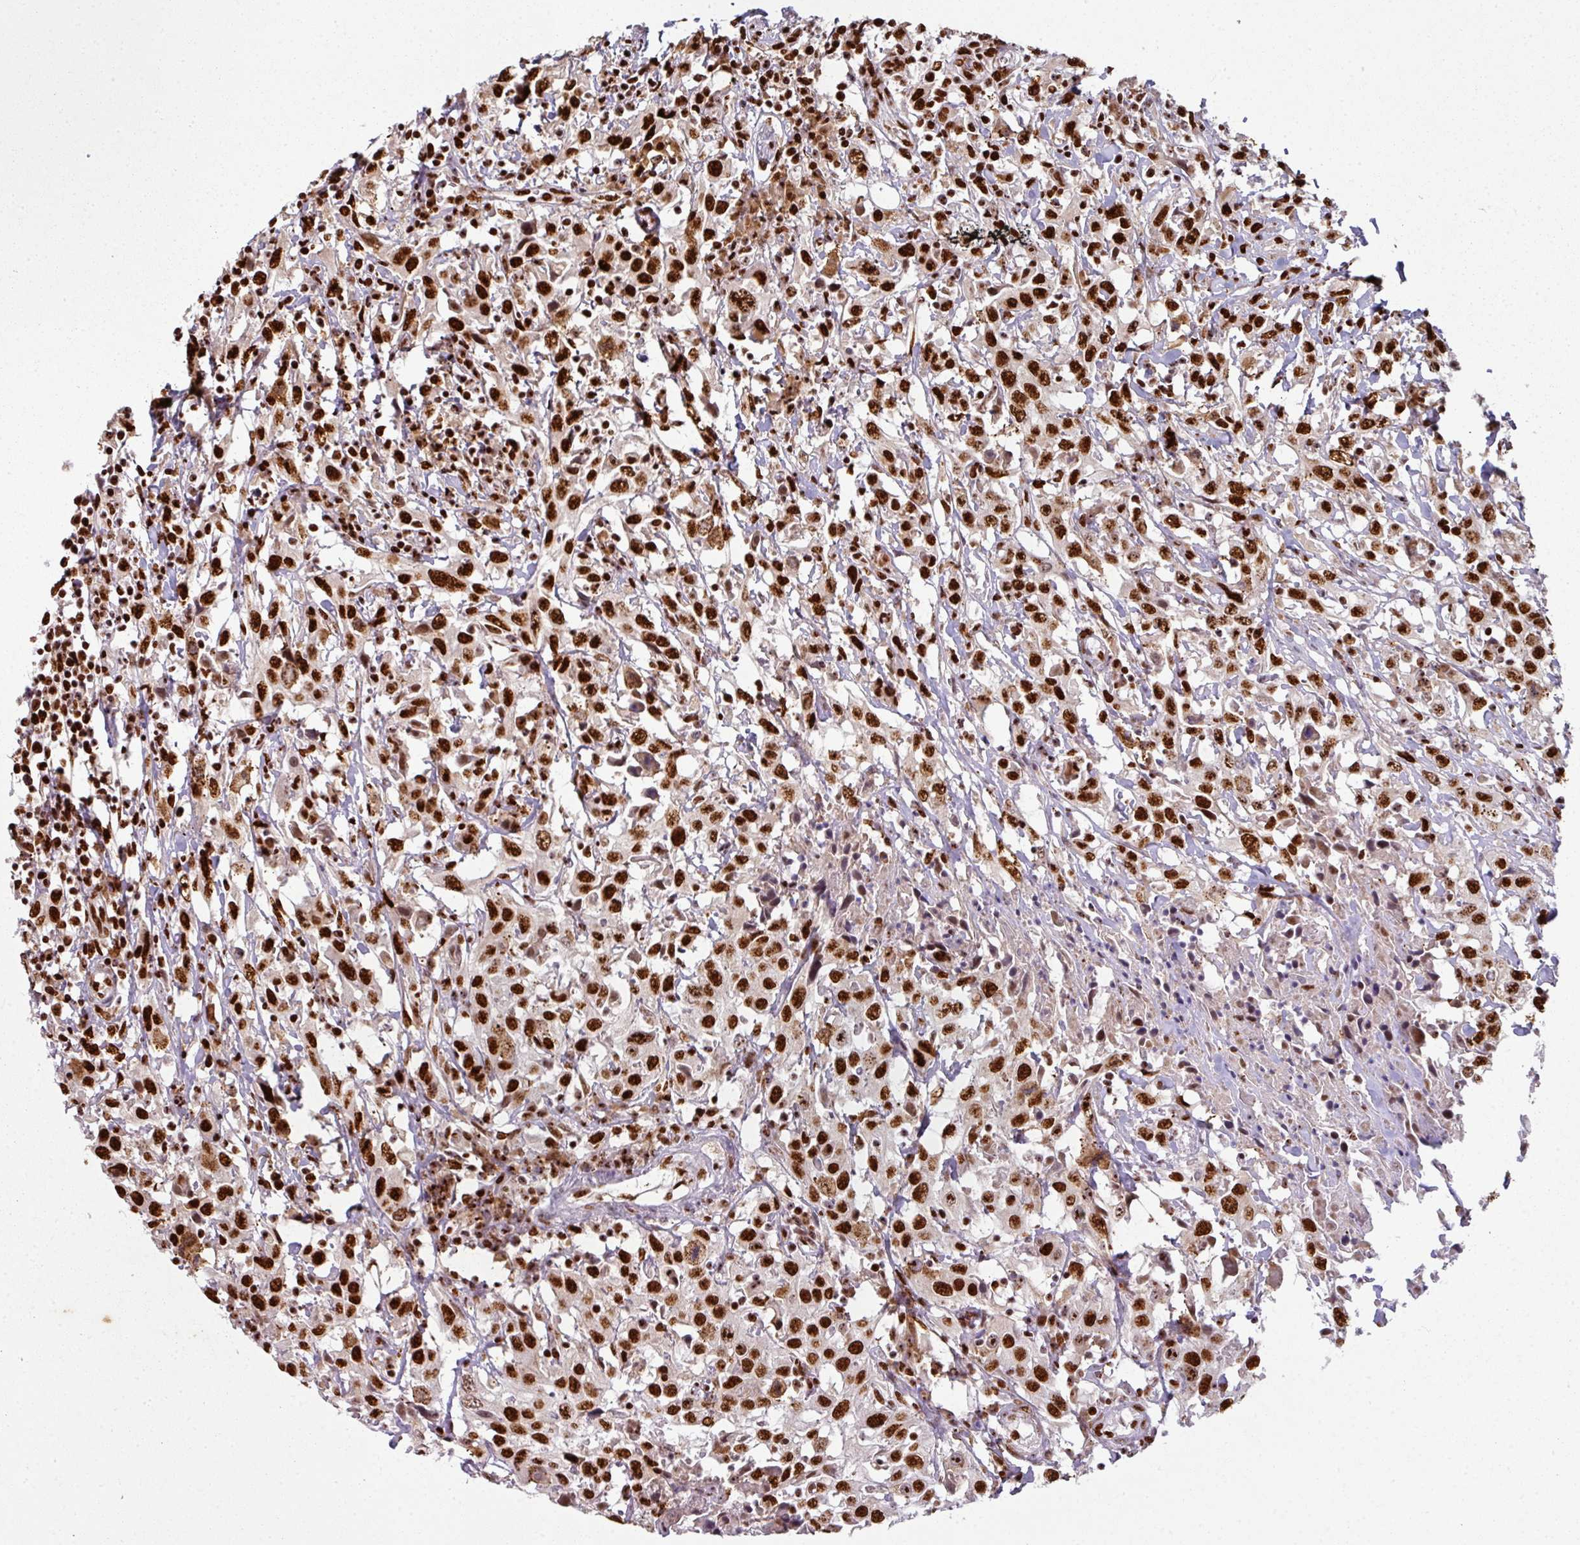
{"staining": {"intensity": "strong", "quantity": ">75%", "location": "nuclear"}, "tissue": "urothelial cancer", "cell_type": "Tumor cells", "image_type": "cancer", "snomed": [{"axis": "morphology", "description": "Urothelial carcinoma, High grade"}, {"axis": "topography", "description": "Urinary bladder"}], "caption": "Urothelial cancer tissue demonstrates strong nuclear positivity in approximately >75% of tumor cells, visualized by immunohistochemistry.", "gene": "SIK3", "patient": {"sex": "male", "age": 61}}